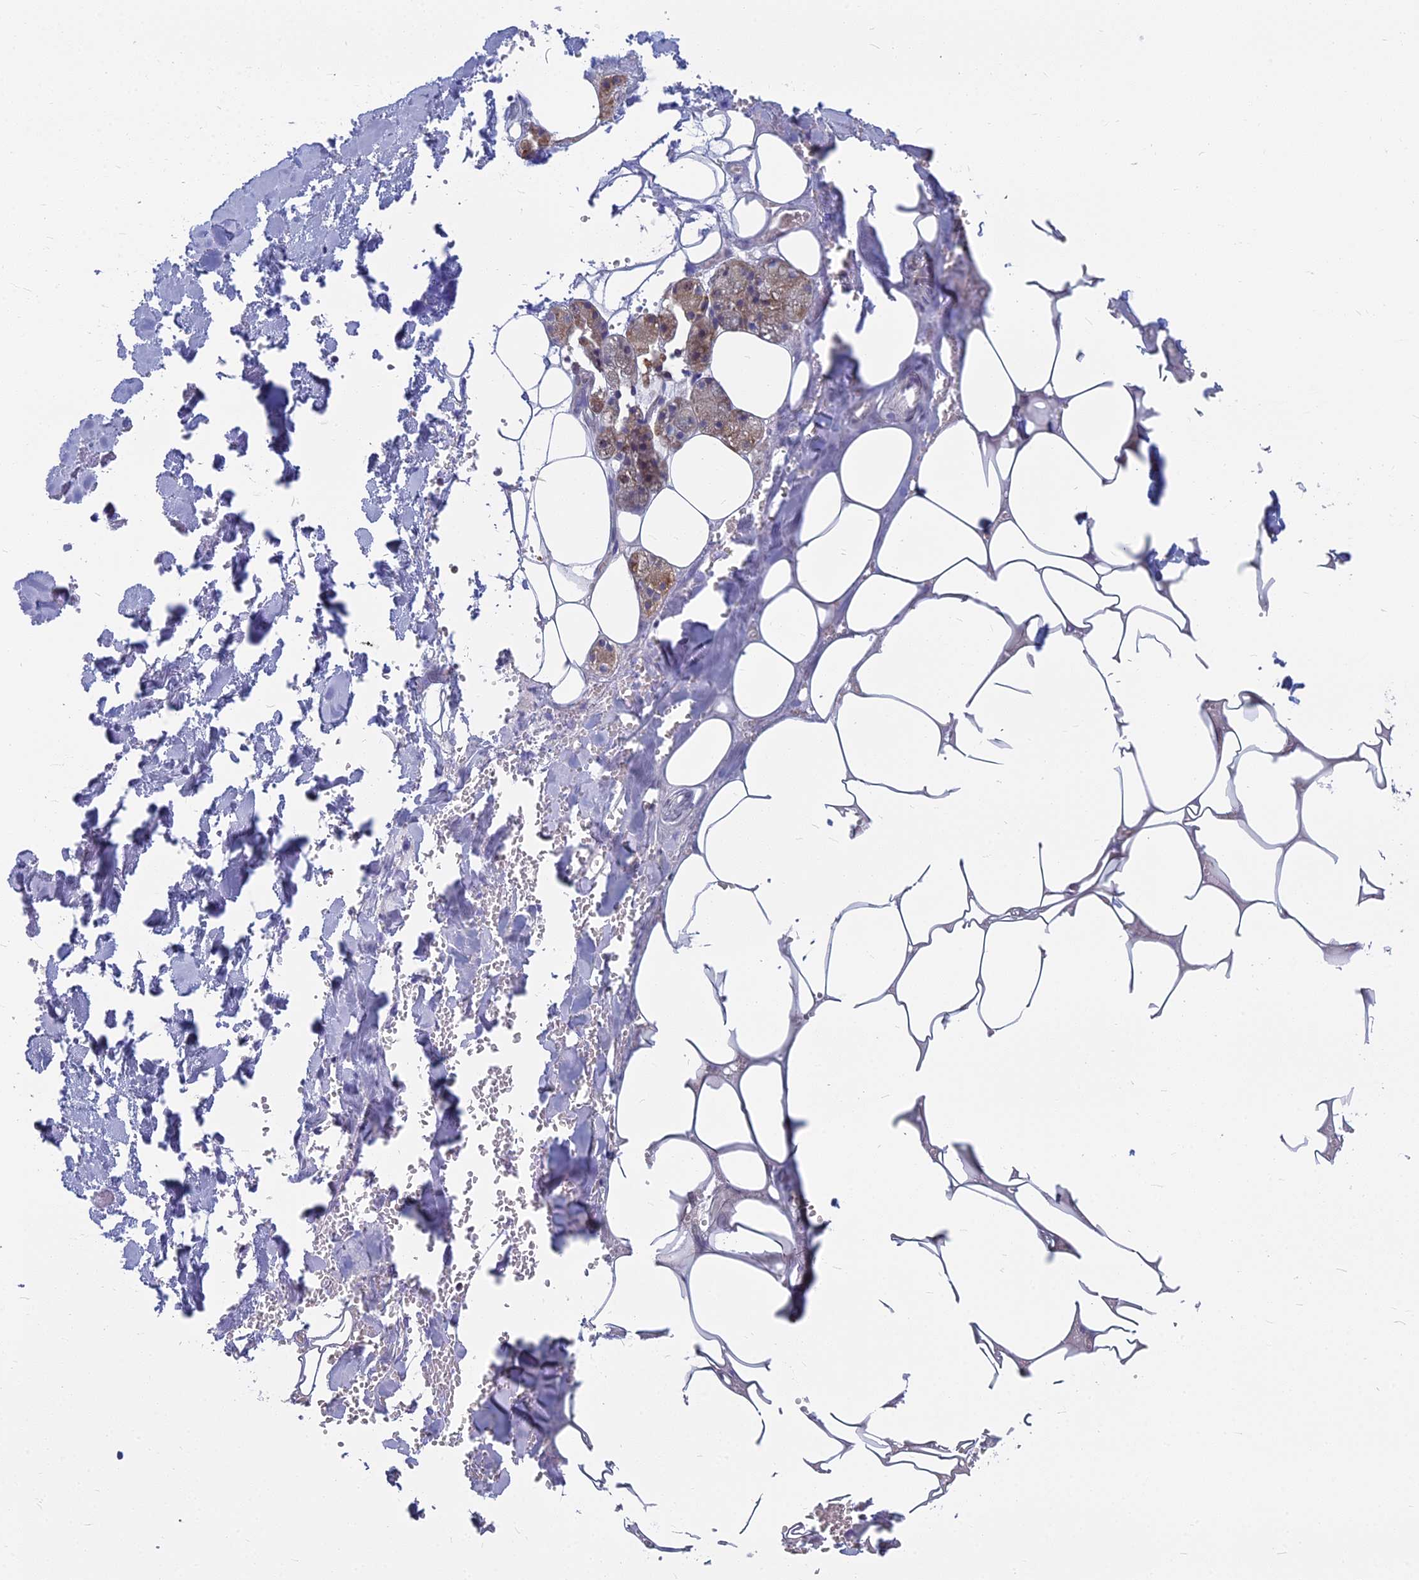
{"staining": {"intensity": "moderate", "quantity": "<25%", "location": "cytoplasmic/membranous"}, "tissue": "salivary gland", "cell_type": "Glandular cells", "image_type": "normal", "snomed": [{"axis": "morphology", "description": "Normal tissue, NOS"}, {"axis": "topography", "description": "Salivary gland"}], "caption": "Brown immunohistochemical staining in benign human salivary gland displays moderate cytoplasmic/membranous expression in approximately <25% of glandular cells.", "gene": "KIAA1143", "patient": {"sex": "male", "age": 62}}